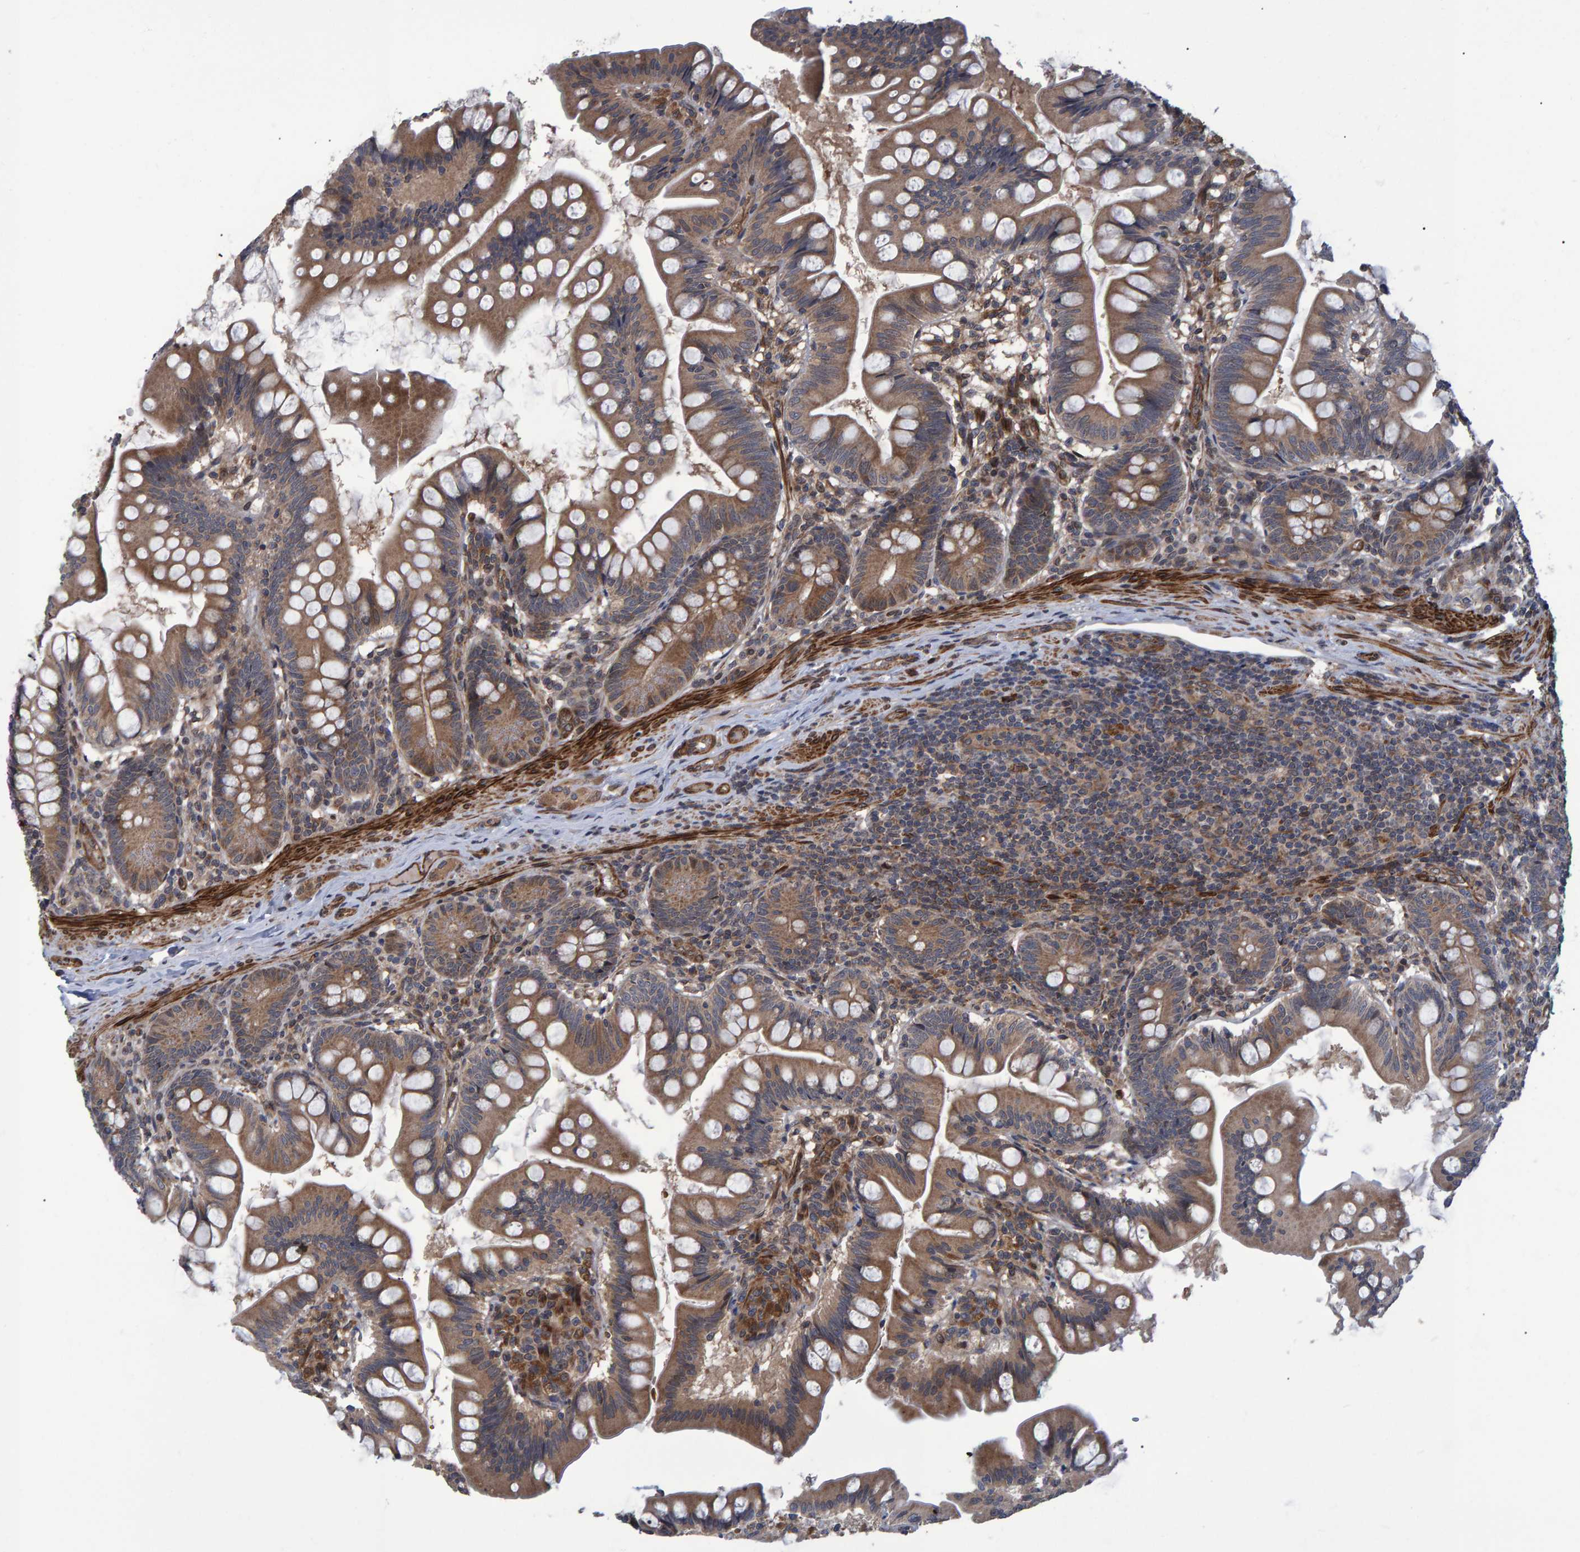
{"staining": {"intensity": "moderate", "quantity": ">75%", "location": "cytoplasmic/membranous"}, "tissue": "small intestine", "cell_type": "Glandular cells", "image_type": "normal", "snomed": [{"axis": "morphology", "description": "Normal tissue, NOS"}, {"axis": "topography", "description": "Small intestine"}], "caption": "Moderate cytoplasmic/membranous positivity for a protein is appreciated in about >75% of glandular cells of benign small intestine using immunohistochemistry.", "gene": "ATP6V1H", "patient": {"sex": "male", "age": 7}}